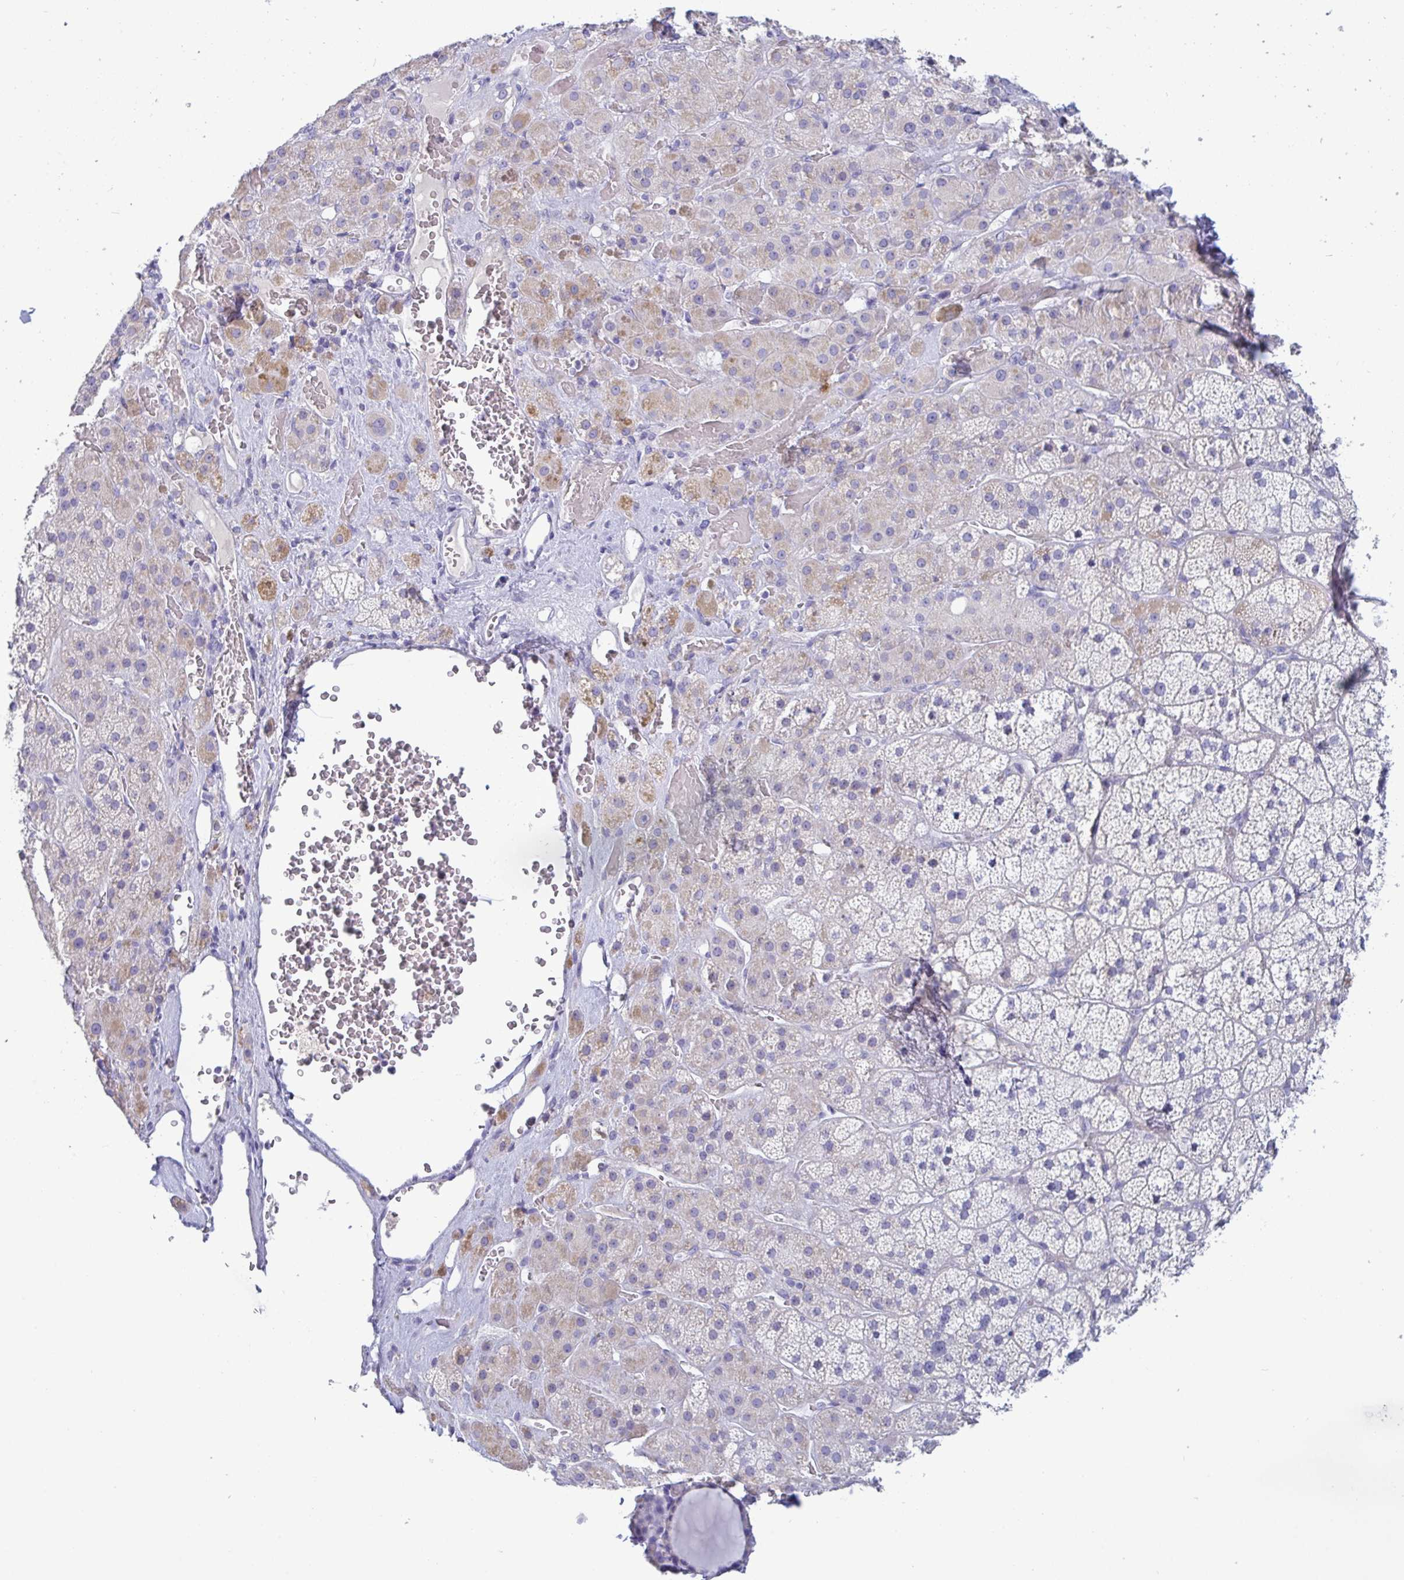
{"staining": {"intensity": "negative", "quantity": "none", "location": "none"}, "tissue": "adrenal gland", "cell_type": "Glandular cells", "image_type": "normal", "snomed": [{"axis": "morphology", "description": "Normal tissue, NOS"}, {"axis": "topography", "description": "Adrenal gland"}], "caption": "Immunohistochemistry (IHC) of unremarkable adrenal gland reveals no staining in glandular cells. The staining is performed using DAB (3,3'-diaminobenzidine) brown chromogen with nuclei counter-stained in using hematoxylin.", "gene": "TAS2R38", "patient": {"sex": "male", "age": 57}}